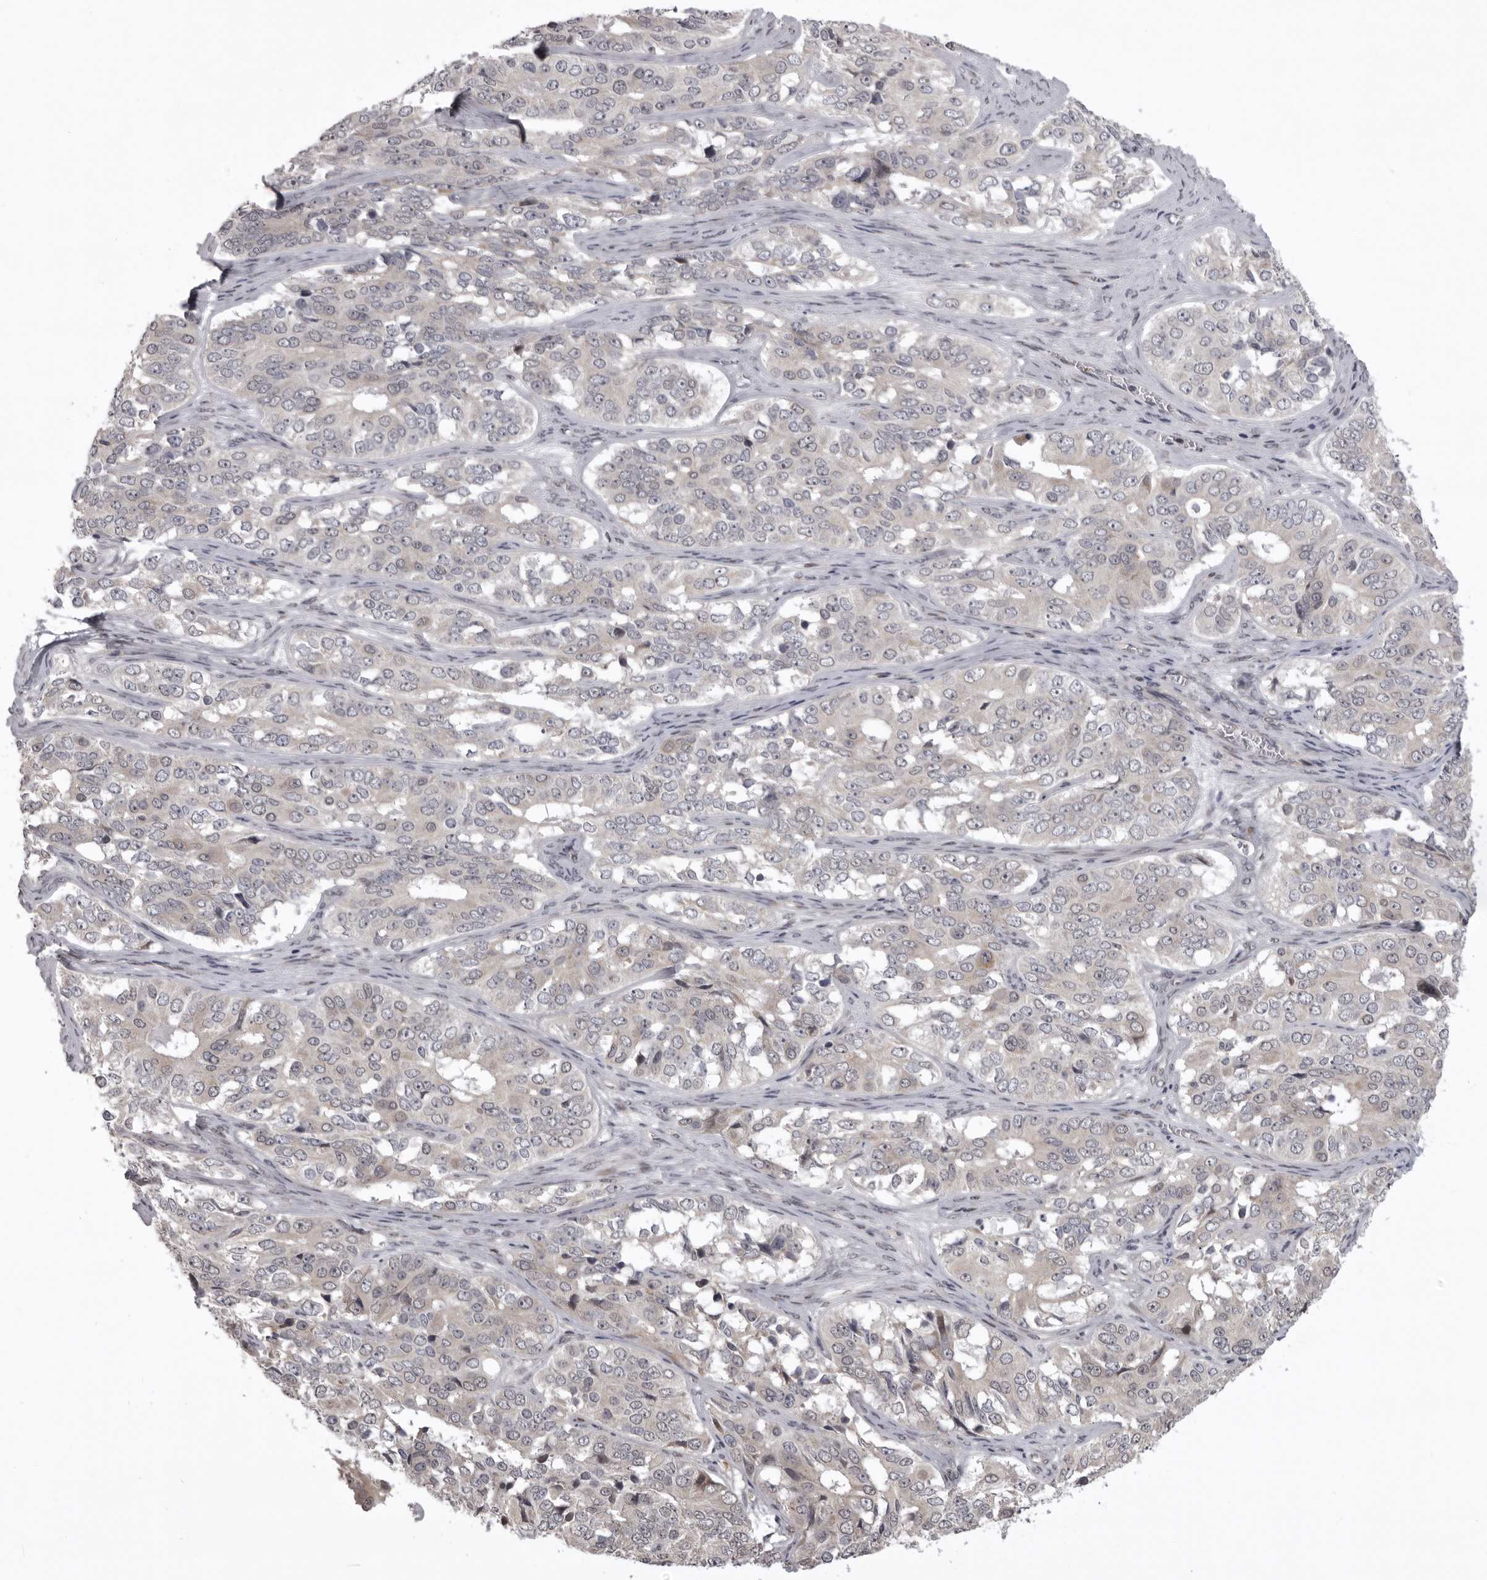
{"staining": {"intensity": "negative", "quantity": "none", "location": "none"}, "tissue": "ovarian cancer", "cell_type": "Tumor cells", "image_type": "cancer", "snomed": [{"axis": "morphology", "description": "Carcinoma, endometroid"}, {"axis": "topography", "description": "Ovary"}], "caption": "The image exhibits no significant positivity in tumor cells of endometroid carcinoma (ovarian). Brightfield microscopy of immunohistochemistry stained with DAB (brown) and hematoxylin (blue), captured at high magnification.", "gene": "C1orf109", "patient": {"sex": "female", "age": 51}}